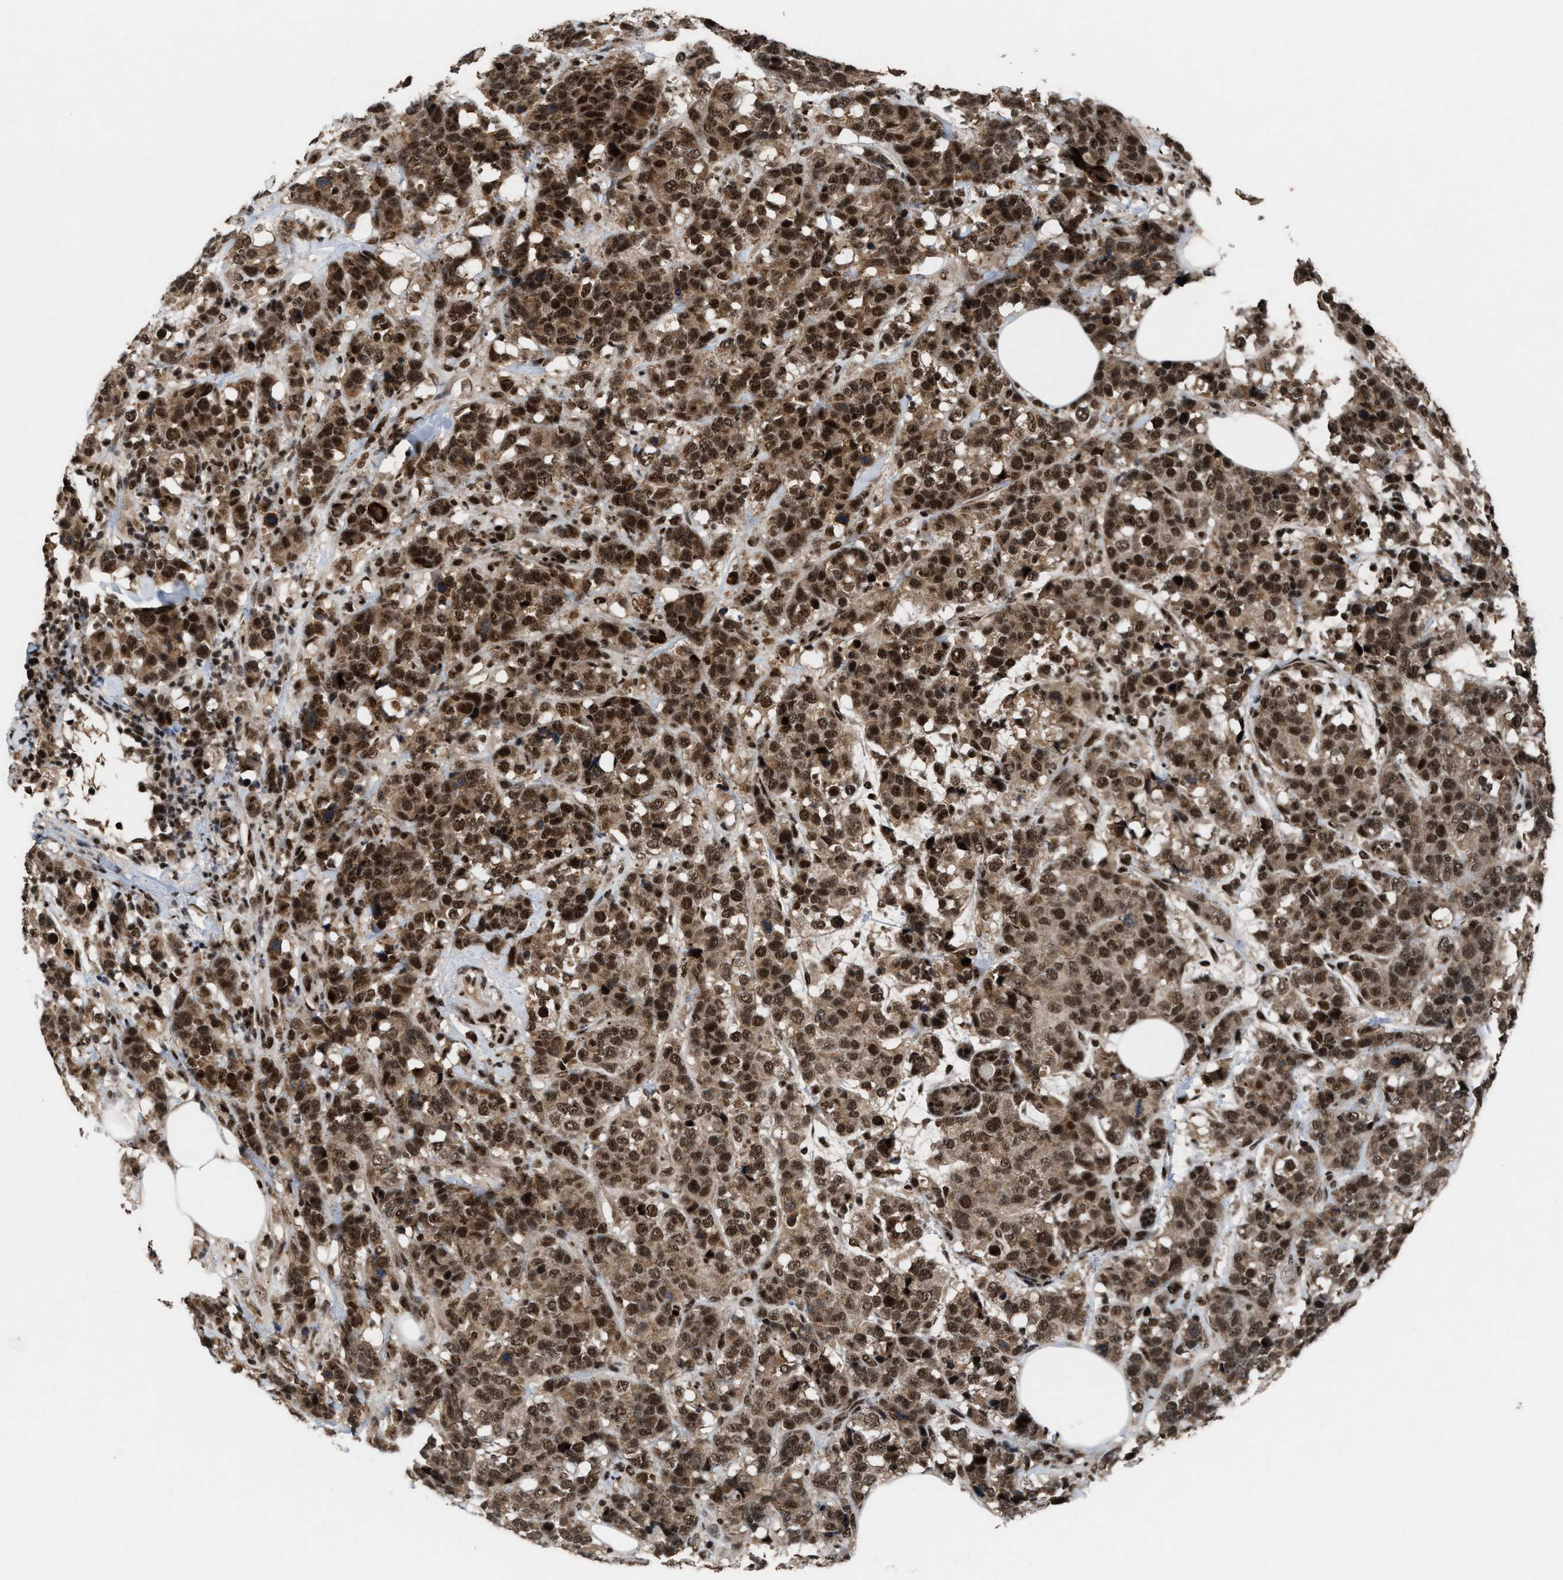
{"staining": {"intensity": "strong", "quantity": ">75%", "location": "cytoplasmic/membranous,nuclear"}, "tissue": "breast cancer", "cell_type": "Tumor cells", "image_type": "cancer", "snomed": [{"axis": "morphology", "description": "Lobular carcinoma"}, {"axis": "topography", "description": "Breast"}], "caption": "Strong cytoplasmic/membranous and nuclear expression for a protein is identified in approximately >75% of tumor cells of breast cancer using immunohistochemistry (IHC).", "gene": "PRPF4", "patient": {"sex": "female", "age": 59}}